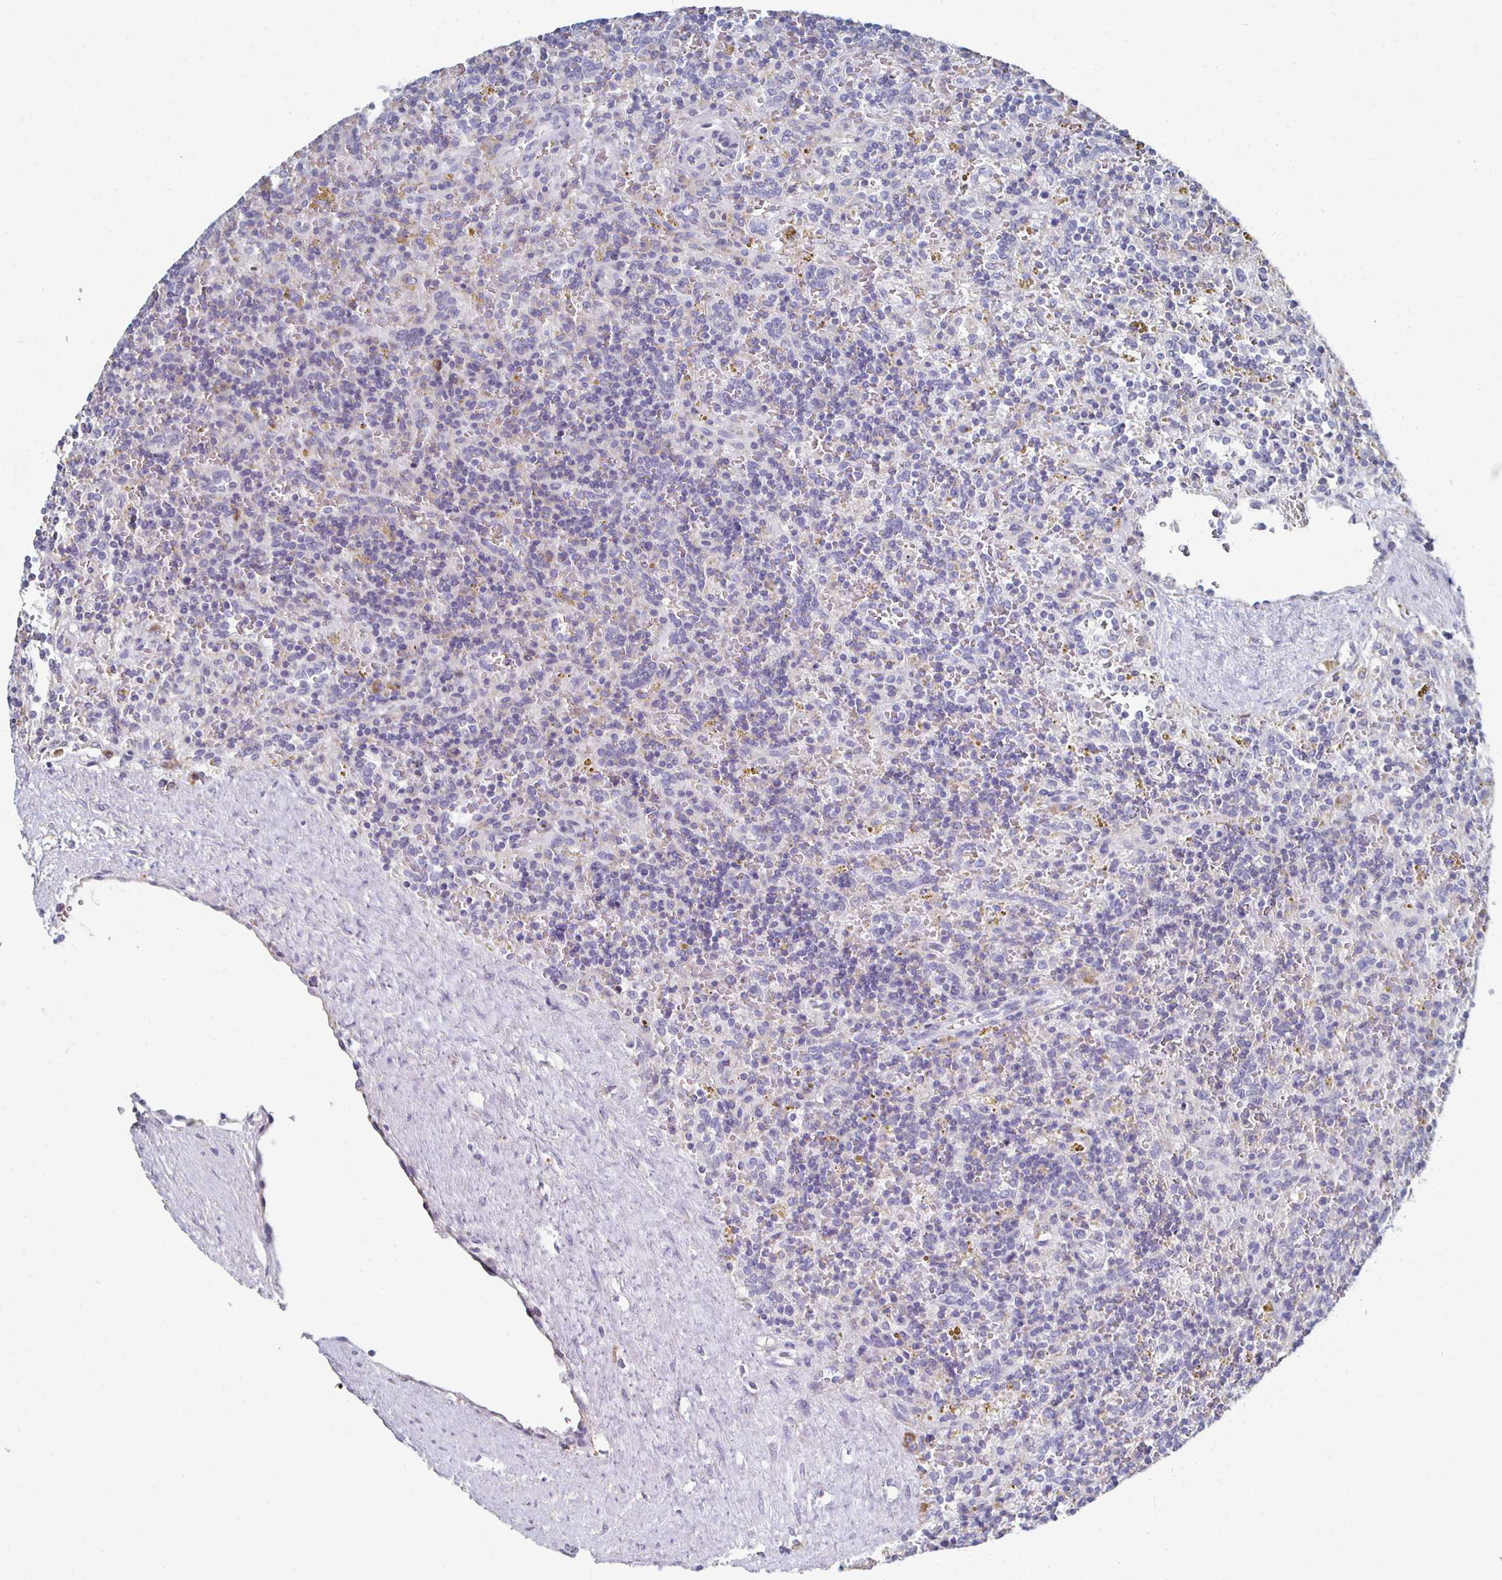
{"staining": {"intensity": "negative", "quantity": "none", "location": "none"}, "tissue": "lymphoma", "cell_type": "Tumor cells", "image_type": "cancer", "snomed": [{"axis": "morphology", "description": "Malignant lymphoma, non-Hodgkin's type, Low grade"}, {"axis": "topography", "description": "Spleen"}], "caption": "This is an IHC histopathology image of malignant lymphoma, non-Hodgkin's type (low-grade). There is no expression in tumor cells.", "gene": "ATP1A3", "patient": {"sex": "male", "age": 67}}